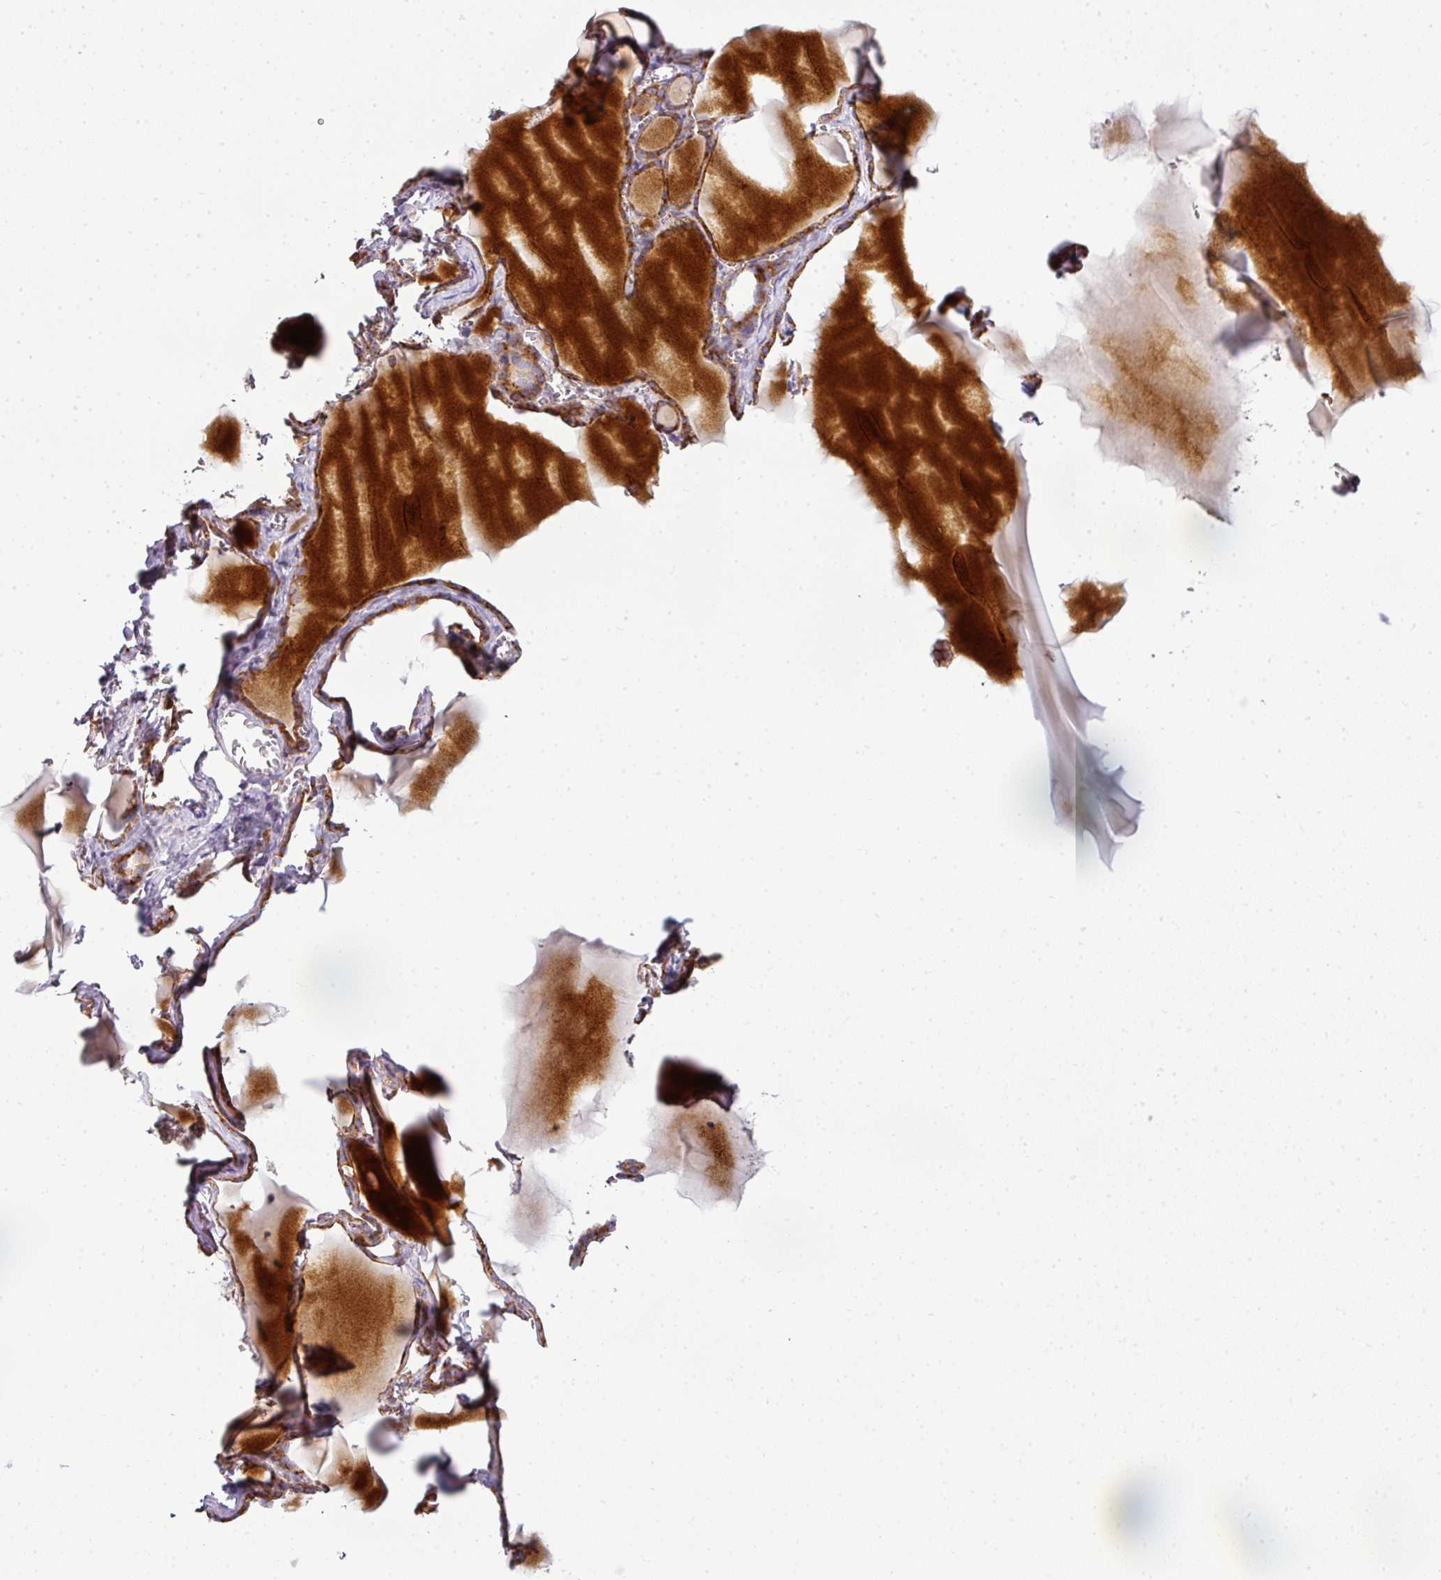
{"staining": {"intensity": "strong", "quantity": ">75%", "location": "cytoplasmic/membranous"}, "tissue": "thyroid gland", "cell_type": "Glandular cells", "image_type": "normal", "snomed": [{"axis": "morphology", "description": "Normal tissue, NOS"}, {"axis": "topography", "description": "Thyroid gland"}], "caption": "Immunohistochemical staining of normal thyroid gland demonstrates high levels of strong cytoplasmic/membranous expression in approximately >75% of glandular cells.", "gene": "ANKRD18A", "patient": {"sex": "female", "age": 49}}